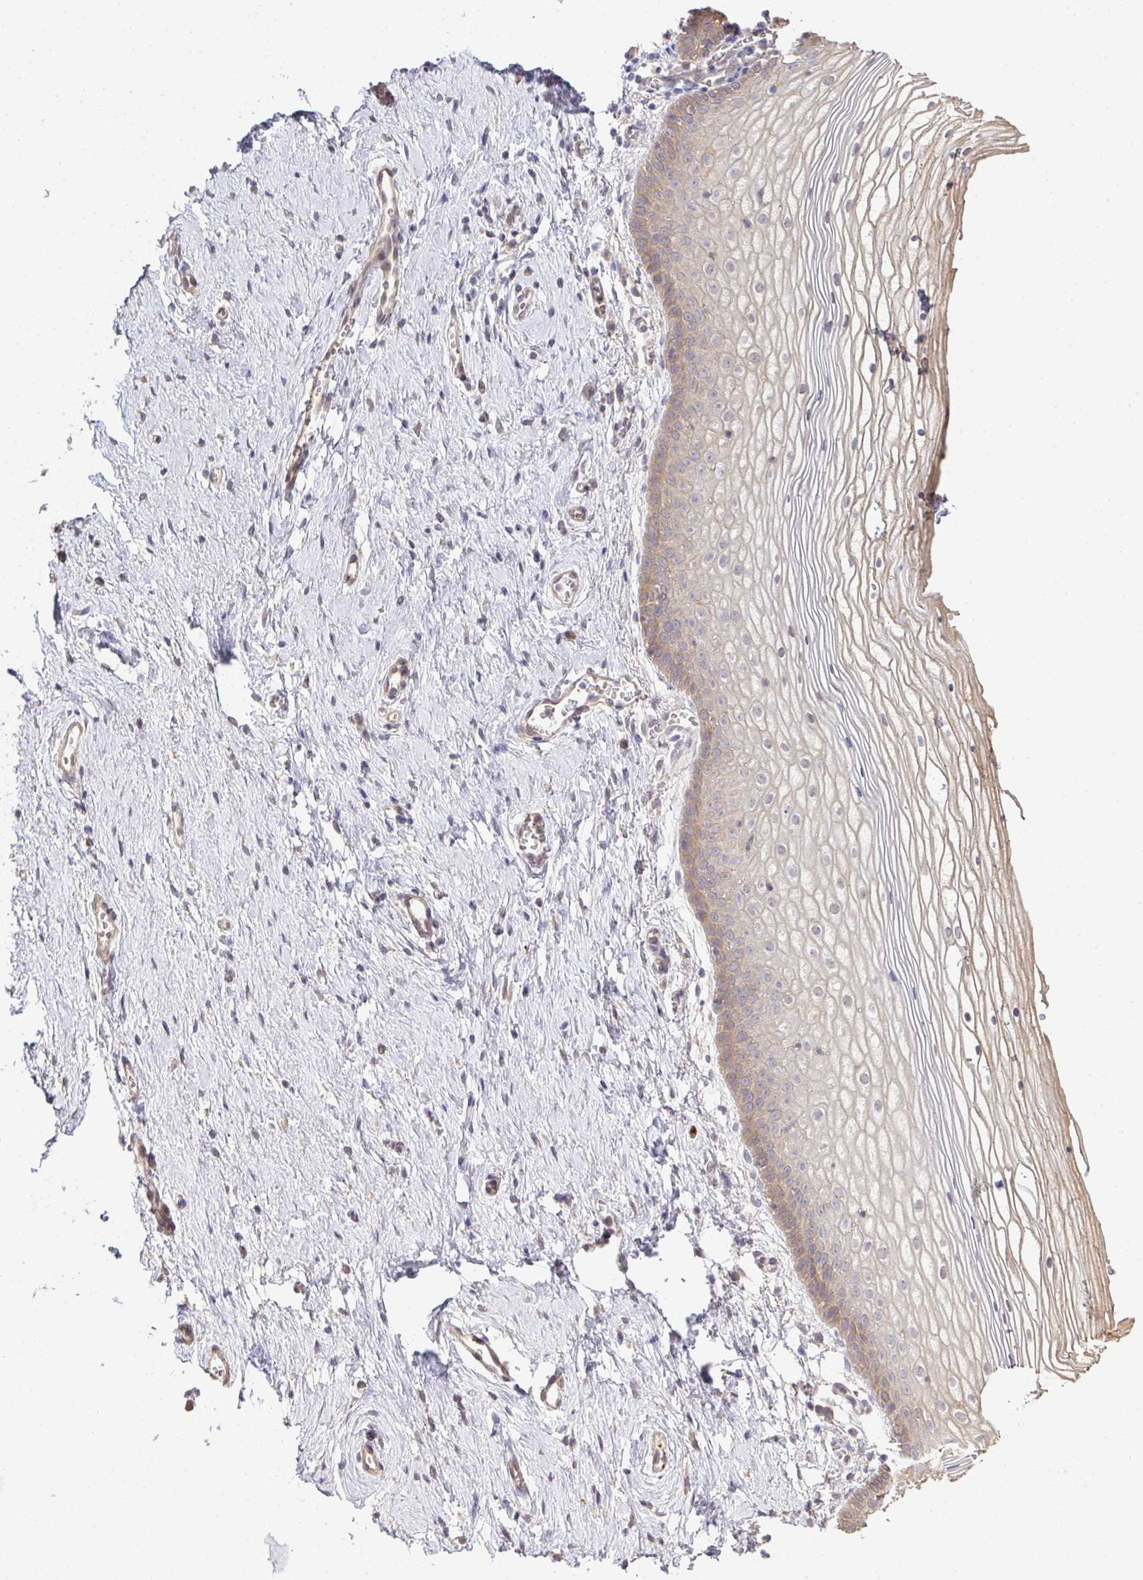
{"staining": {"intensity": "weak", "quantity": "25%-75%", "location": "cytoplasmic/membranous"}, "tissue": "vagina", "cell_type": "Squamous epithelial cells", "image_type": "normal", "snomed": [{"axis": "morphology", "description": "Normal tissue, NOS"}, {"axis": "topography", "description": "Vagina"}], "caption": "Immunohistochemistry (IHC) image of normal vagina: vagina stained using immunohistochemistry (IHC) demonstrates low levels of weak protein expression localized specifically in the cytoplasmic/membranous of squamous epithelial cells, appearing as a cytoplasmic/membranous brown color.", "gene": "EEF1AKMT1", "patient": {"sex": "female", "age": 56}}